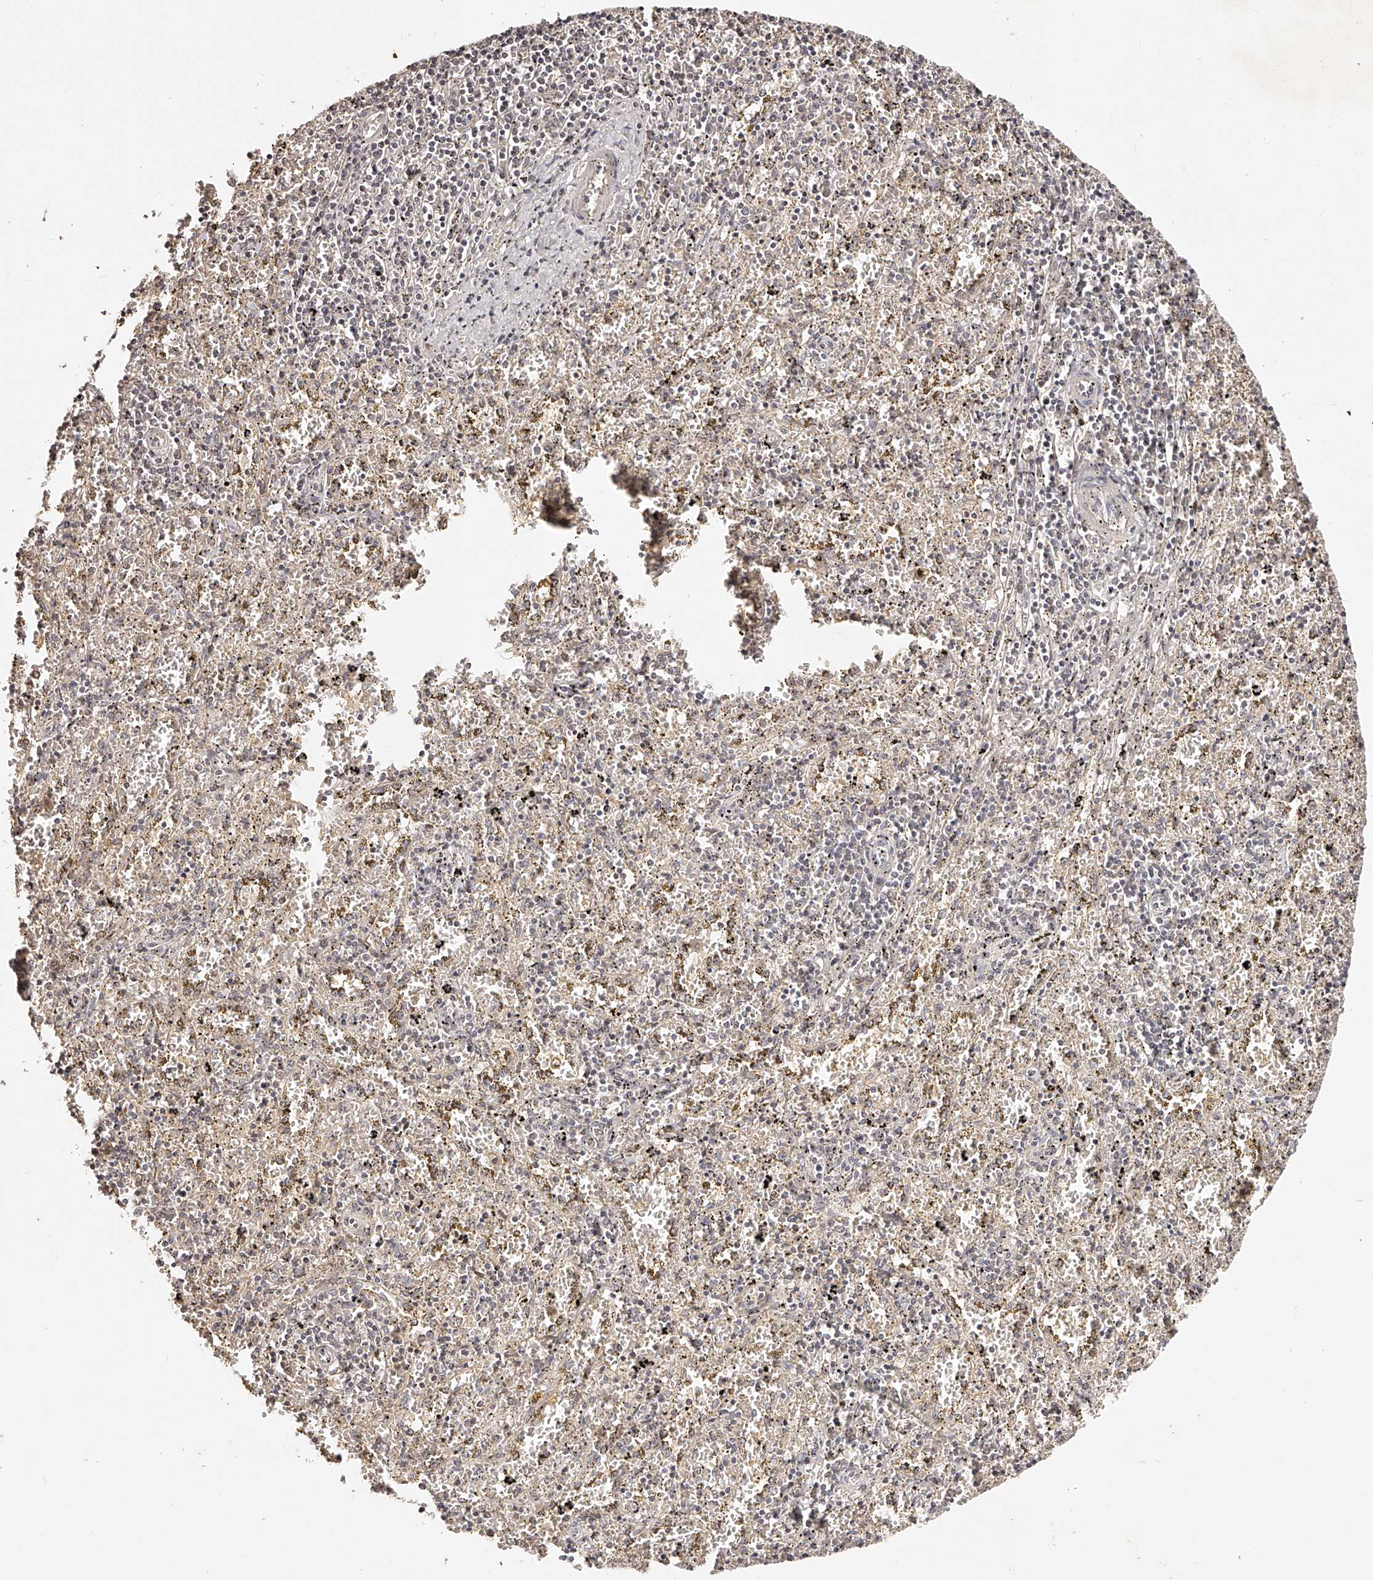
{"staining": {"intensity": "negative", "quantity": "none", "location": "none"}, "tissue": "spleen", "cell_type": "Cells in red pulp", "image_type": "normal", "snomed": [{"axis": "morphology", "description": "Normal tissue, NOS"}, {"axis": "topography", "description": "Spleen"}], "caption": "Spleen stained for a protein using immunohistochemistry shows no staining cells in red pulp.", "gene": "ZNF789", "patient": {"sex": "male", "age": 11}}